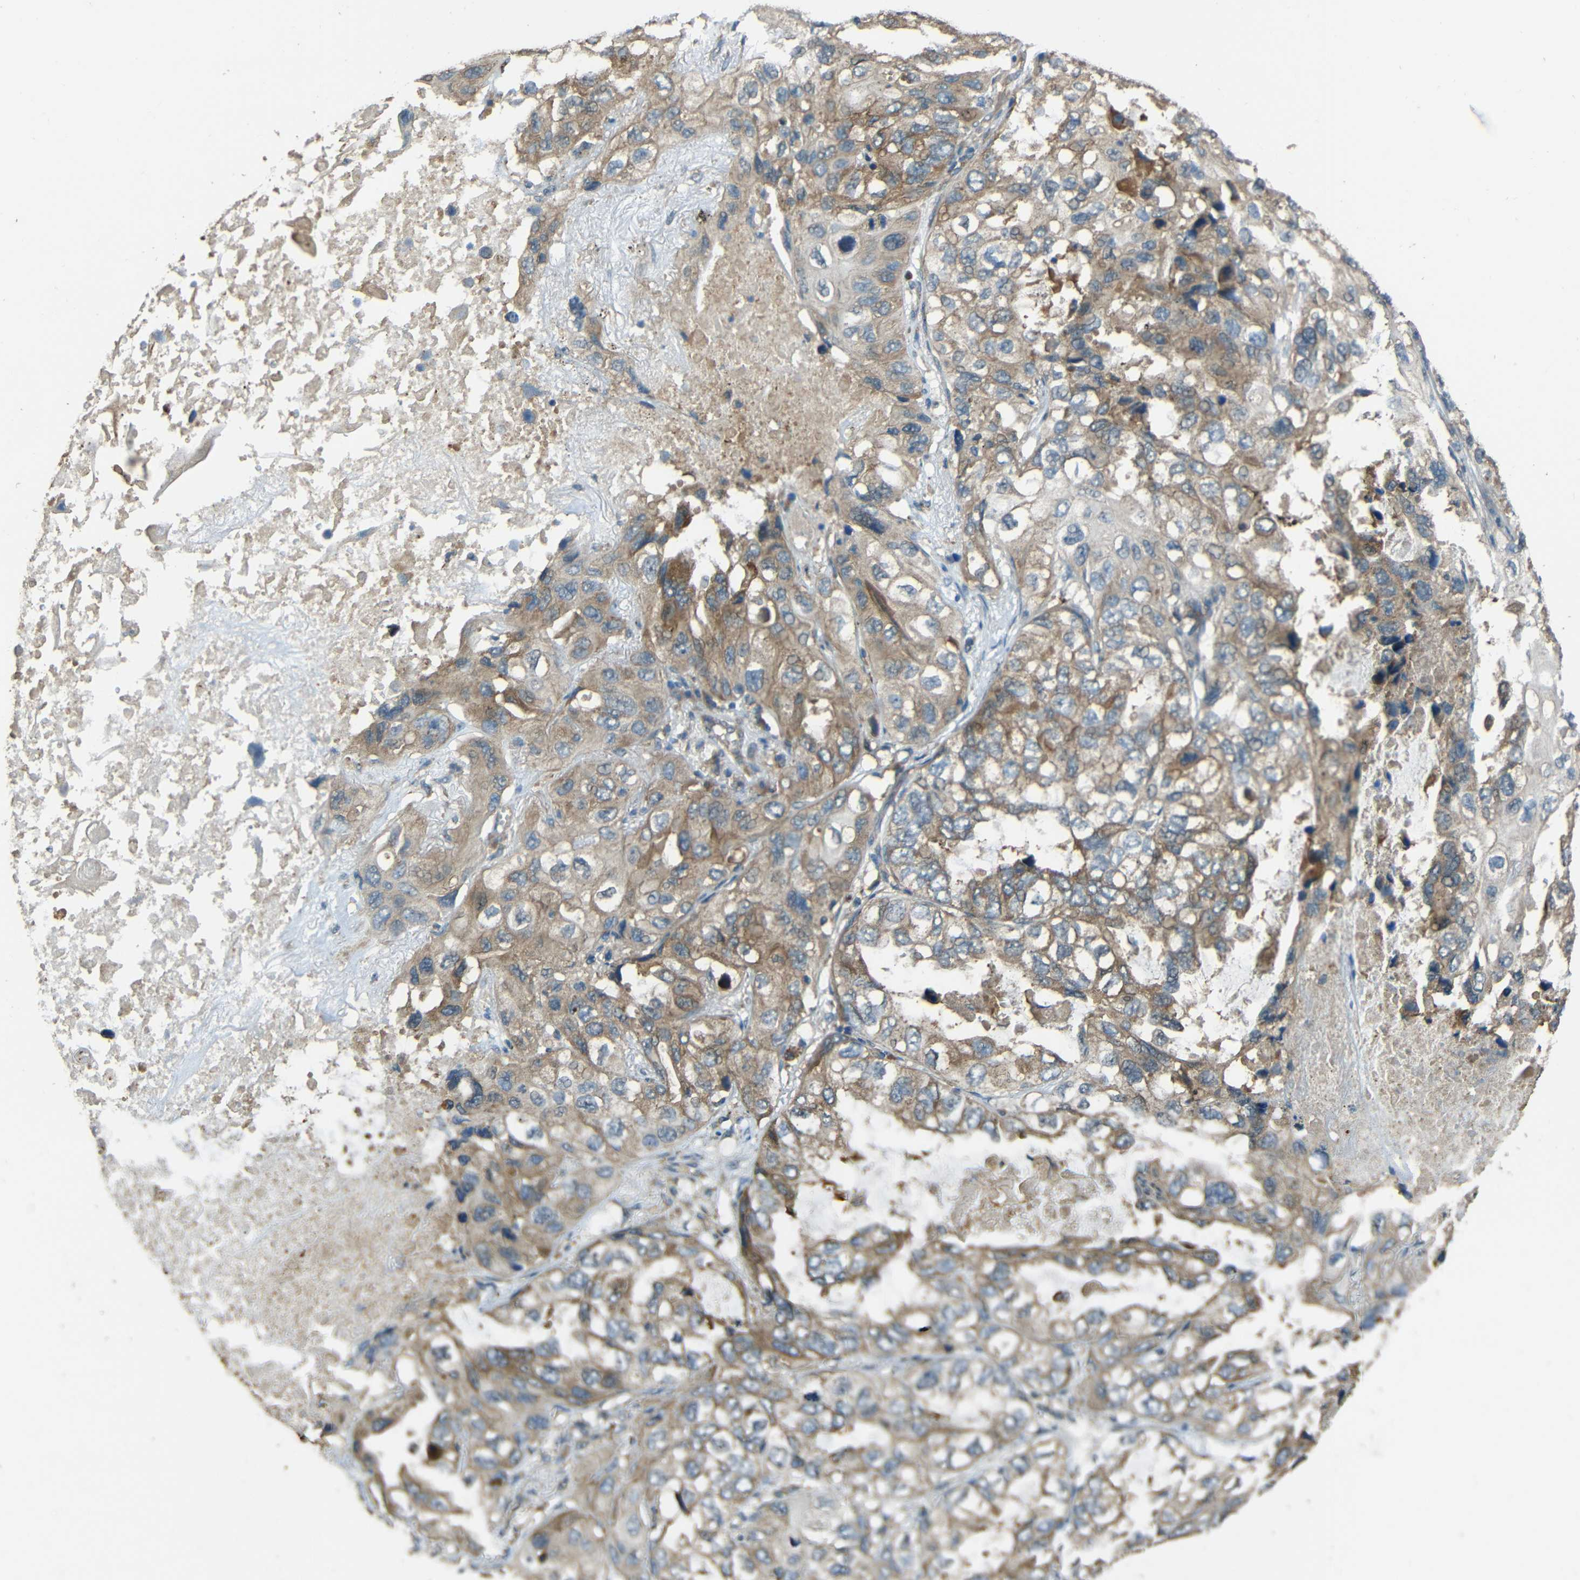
{"staining": {"intensity": "moderate", "quantity": "25%-75%", "location": "cytoplasmic/membranous"}, "tissue": "lung cancer", "cell_type": "Tumor cells", "image_type": "cancer", "snomed": [{"axis": "morphology", "description": "Squamous cell carcinoma, NOS"}, {"axis": "topography", "description": "Lung"}], "caption": "Immunohistochemical staining of human lung squamous cell carcinoma displays moderate cytoplasmic/membranous protein staining in approximately 25%-75% of tumor cells.", "gene": "ACACA", "patient": {"sex": "female", "age": 73}}